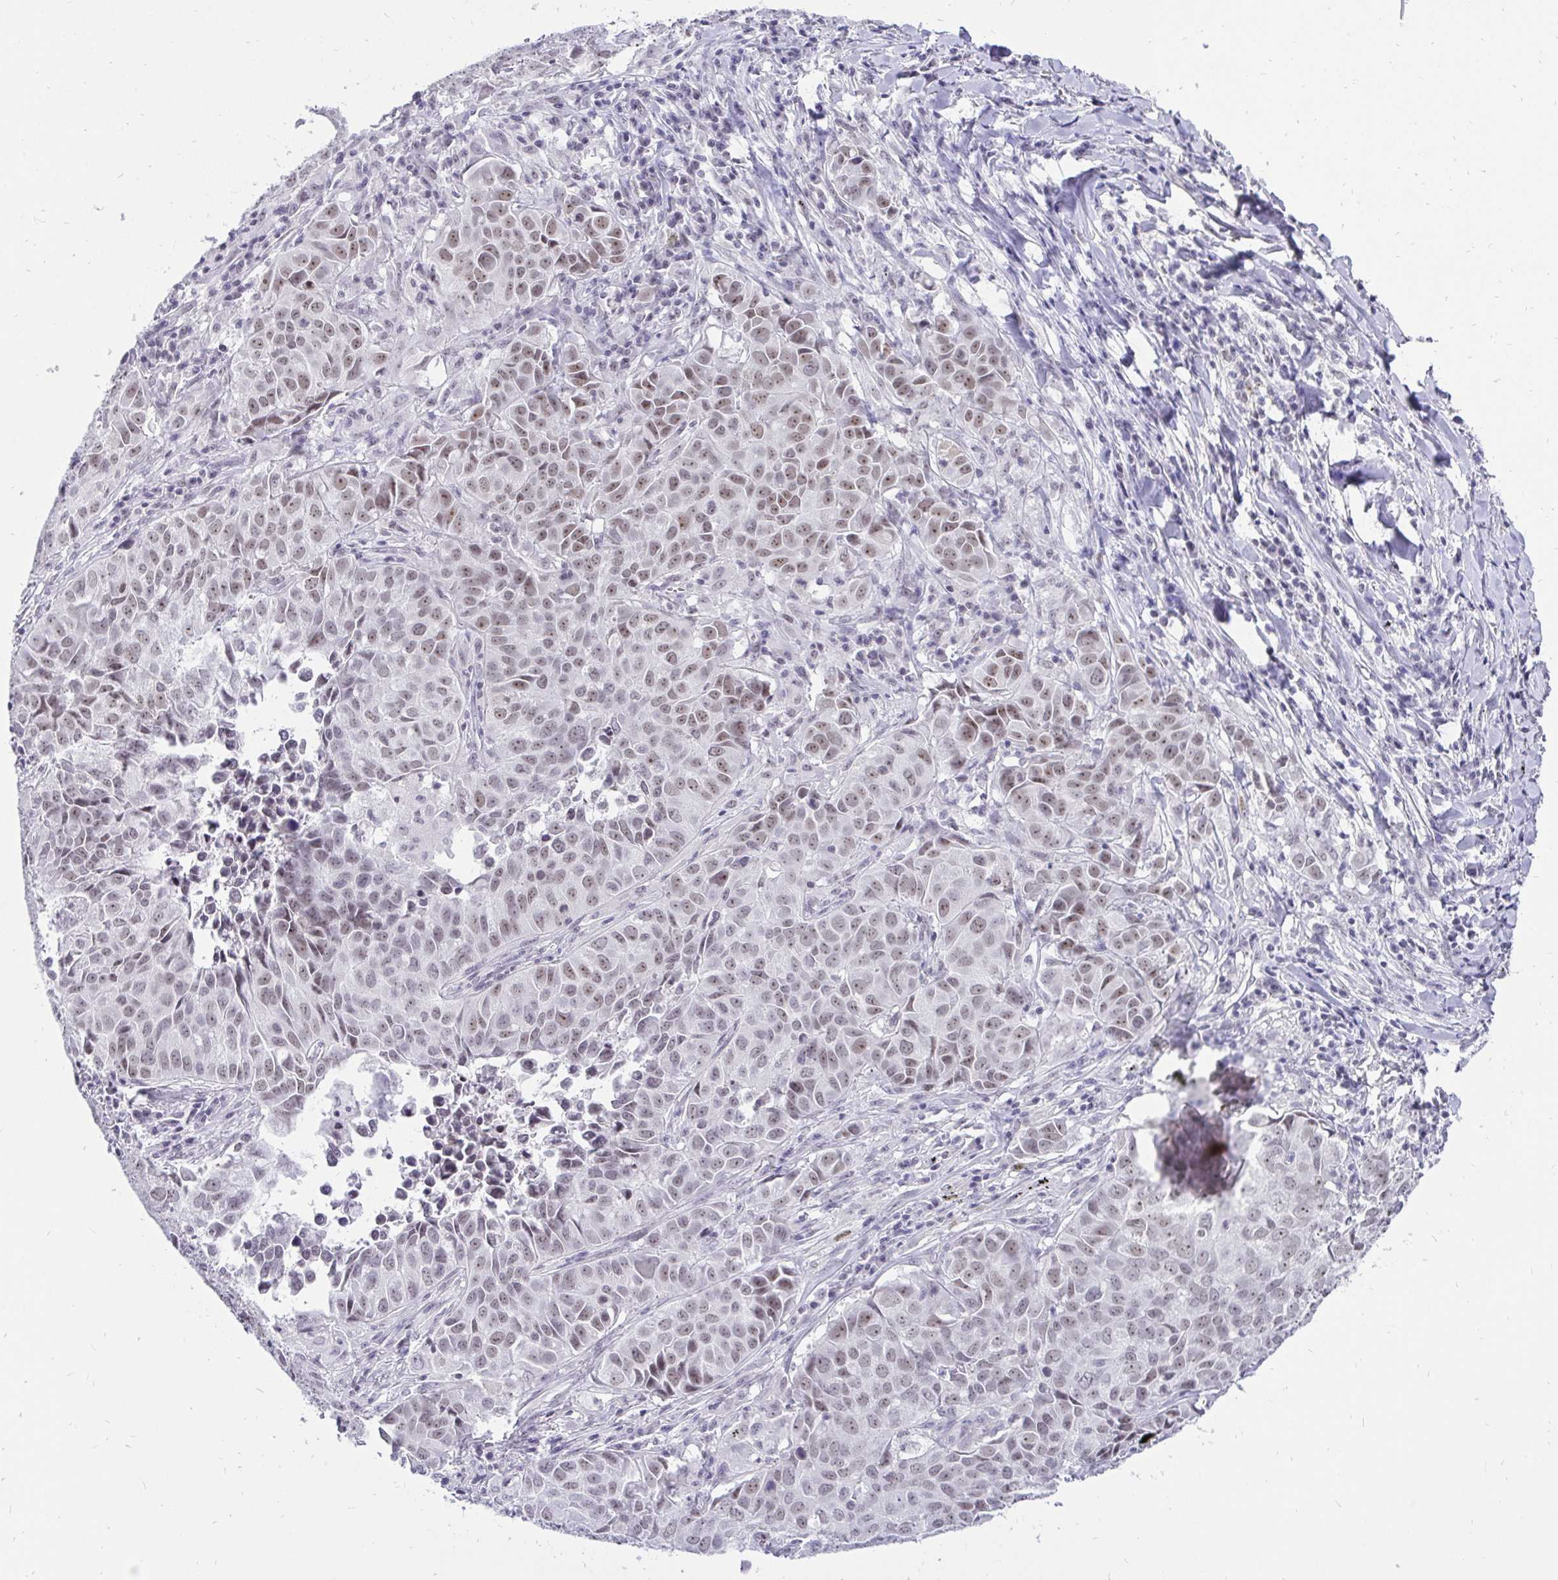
{"staining": {"intensity": "weak", "quantity": "25%-75%", "location": "nuclear"}, "tissue": "lung cancer", "cell_type": "Tumor cells", "image_type": "cancer", "snomed": [{"axis": "morphology", "description": "Adenocarcinoma, NOS"}, {"axis": "topography", "description": "Lung"}], "caption": "Lung cancer tissue exhibits weak nuclear expression in approximately 25%-75% of tumor cells, visualized by immunohistochemistry.", "gene": "ZNF860", "patient": {"sex": "female", "age": 50}}